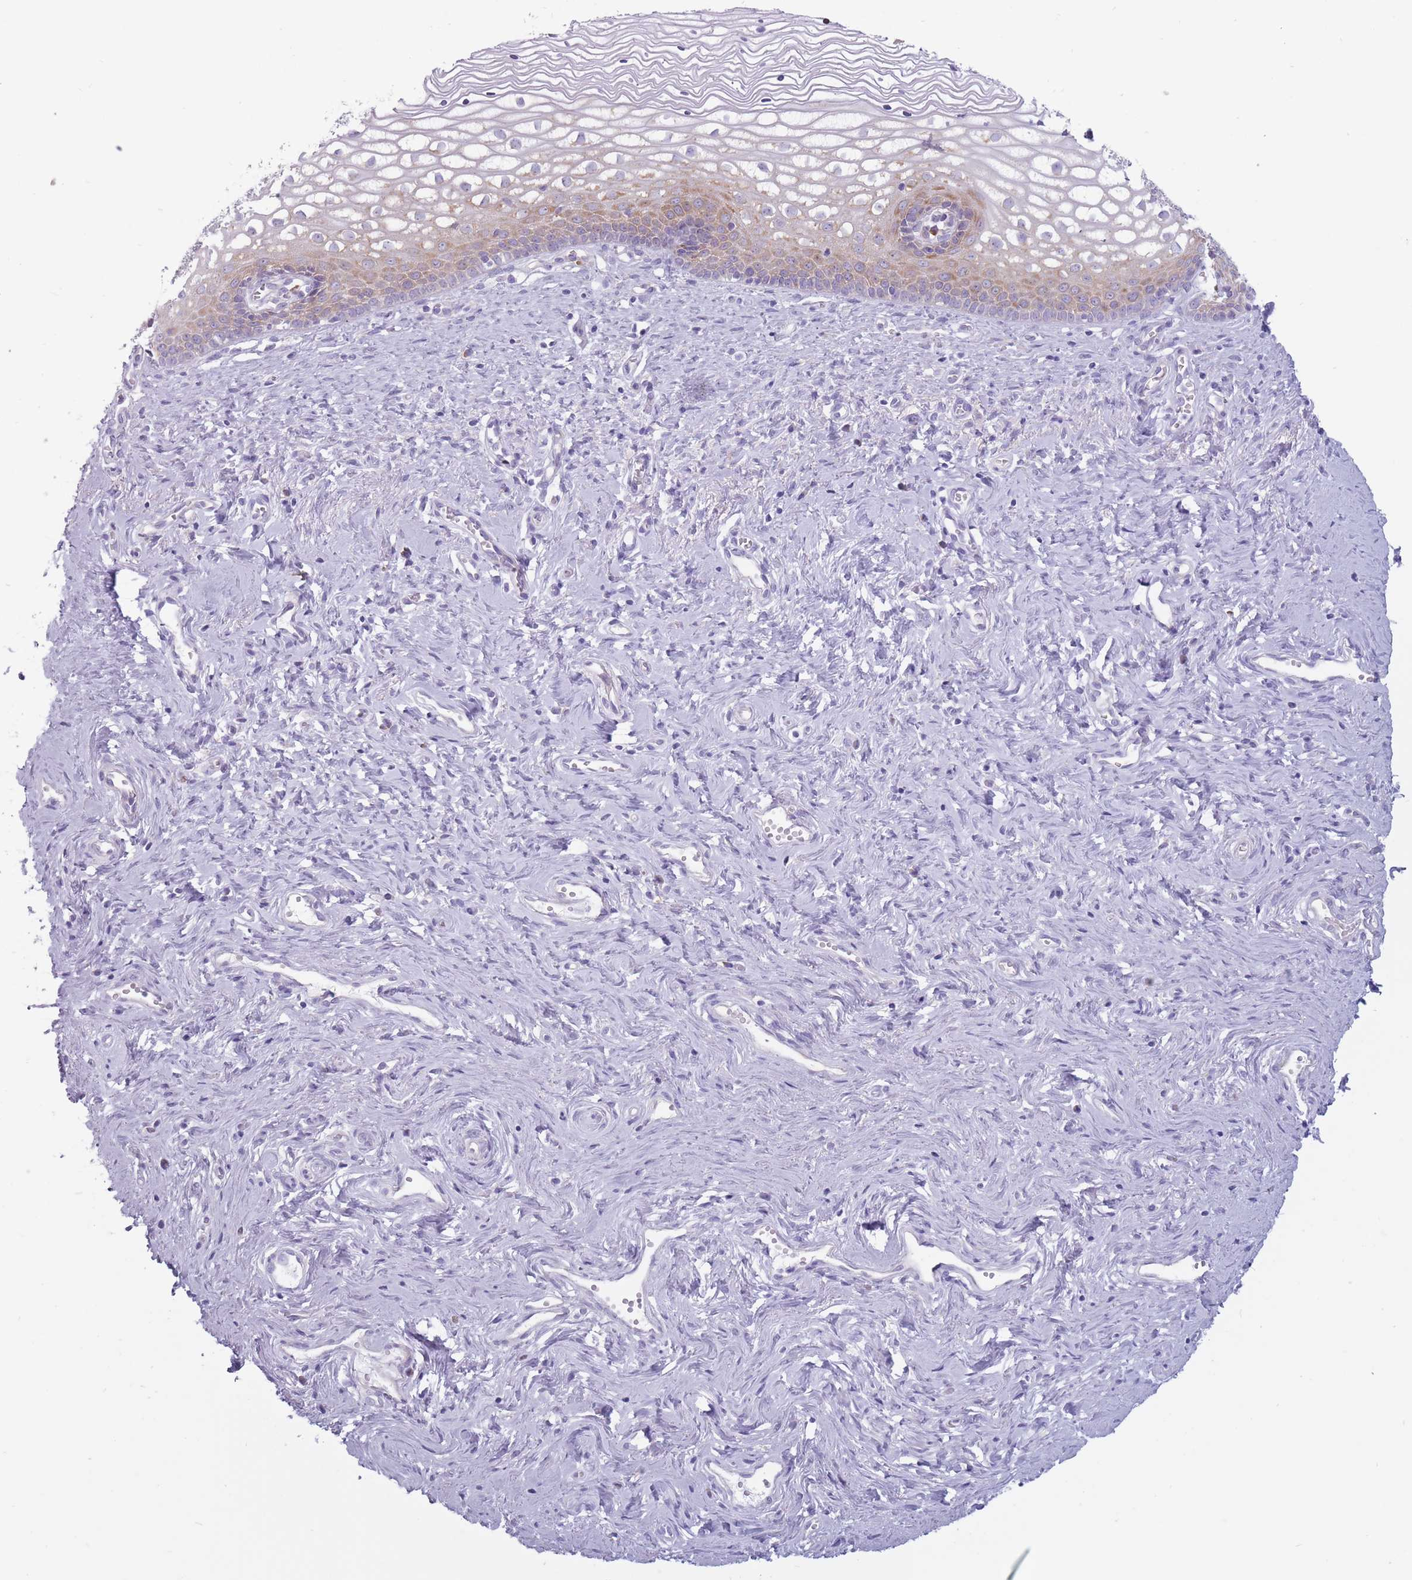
{"staining": {"intensity": "moderate", "quantity": "25%-75%", "location": "cytoplasmic/membranous"}, "tissue": "vagina", "cell_type": "Squamous epithelial cells", "image_type": "normal", "snomed": [{"axis": "morphology", "description": "Normal tissue, NOS"}, {"axis": "topography", "description": "Vagina"}], "caption": "Vagina was stained to show a protein in brown. There is medium levels of moderate cytoplasmic/membranous staining in about 25%-75% of squamous epithelial cells. (DAB IHC, brown staining for protein, blue staining for nuclei).", "gene": "RPL18", "patient": {"sex": "female", "age": 59}}